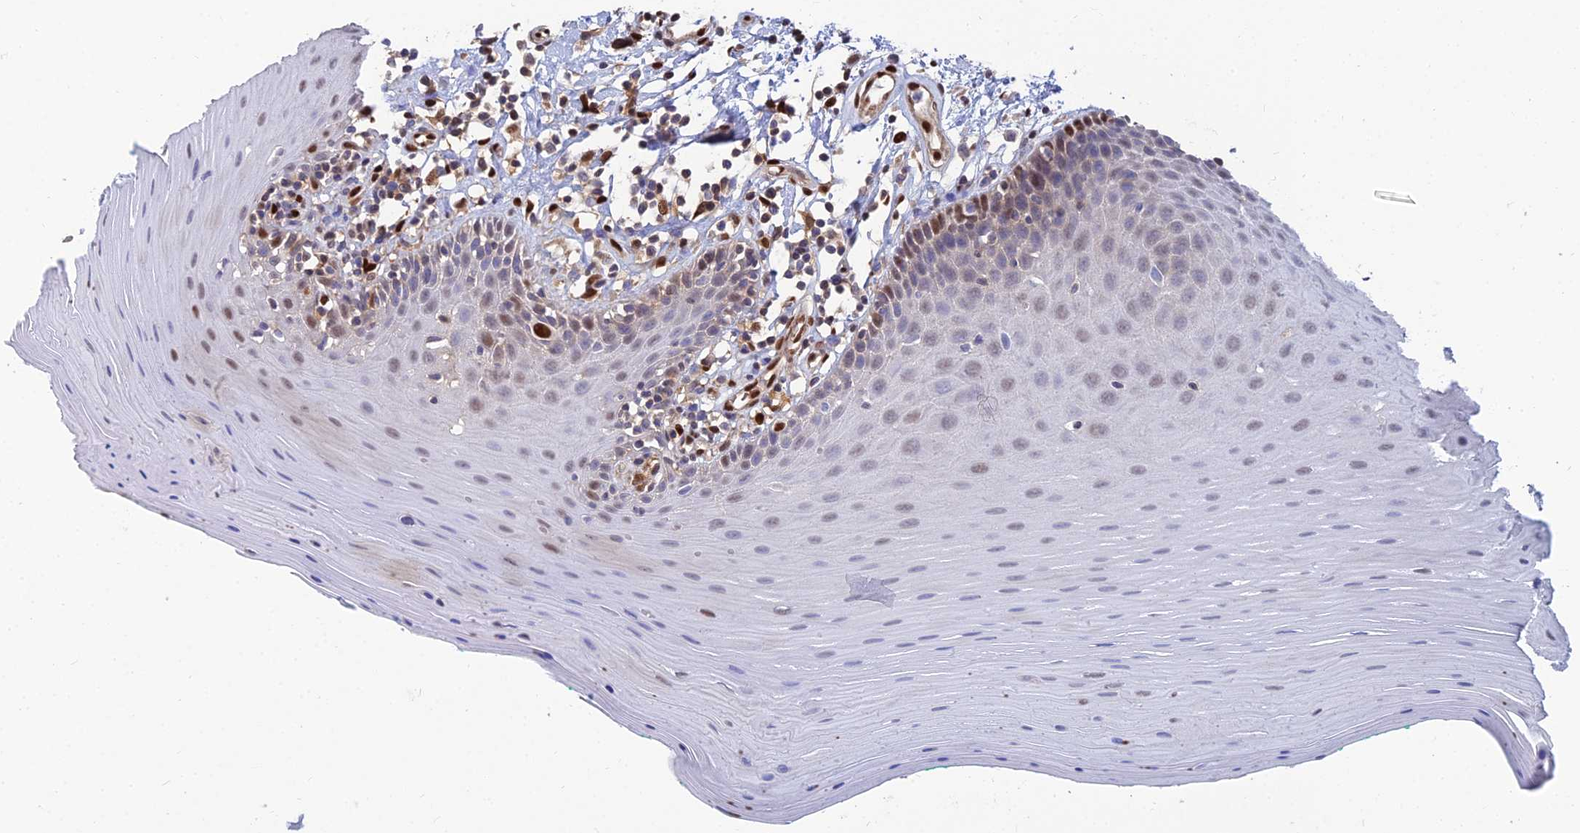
{"staining": {"intensity": "moderate", "quantity": "<25%", "location": "nuclear"}, "tissue": "oral mucosa", "cell_type": "Squamous epithelial cells", "image_type": "normal", "snomed": [{"axis": "morphology", "description": "Normal tissue, NOS"}, {"axis": "topography", "description": "Skeletal muscle"}, {"axis": "topography", "description": "Oral tissue"}], "caption": "An immunohistochemistry histopathology image of normal tissue is shown. Protein staining in brown highlights moderate nuclear positivity in oral mucosa within squamous epithelial cells.", "gene": "DNPEP", "patient": {"sex": "male", "age": 58}}